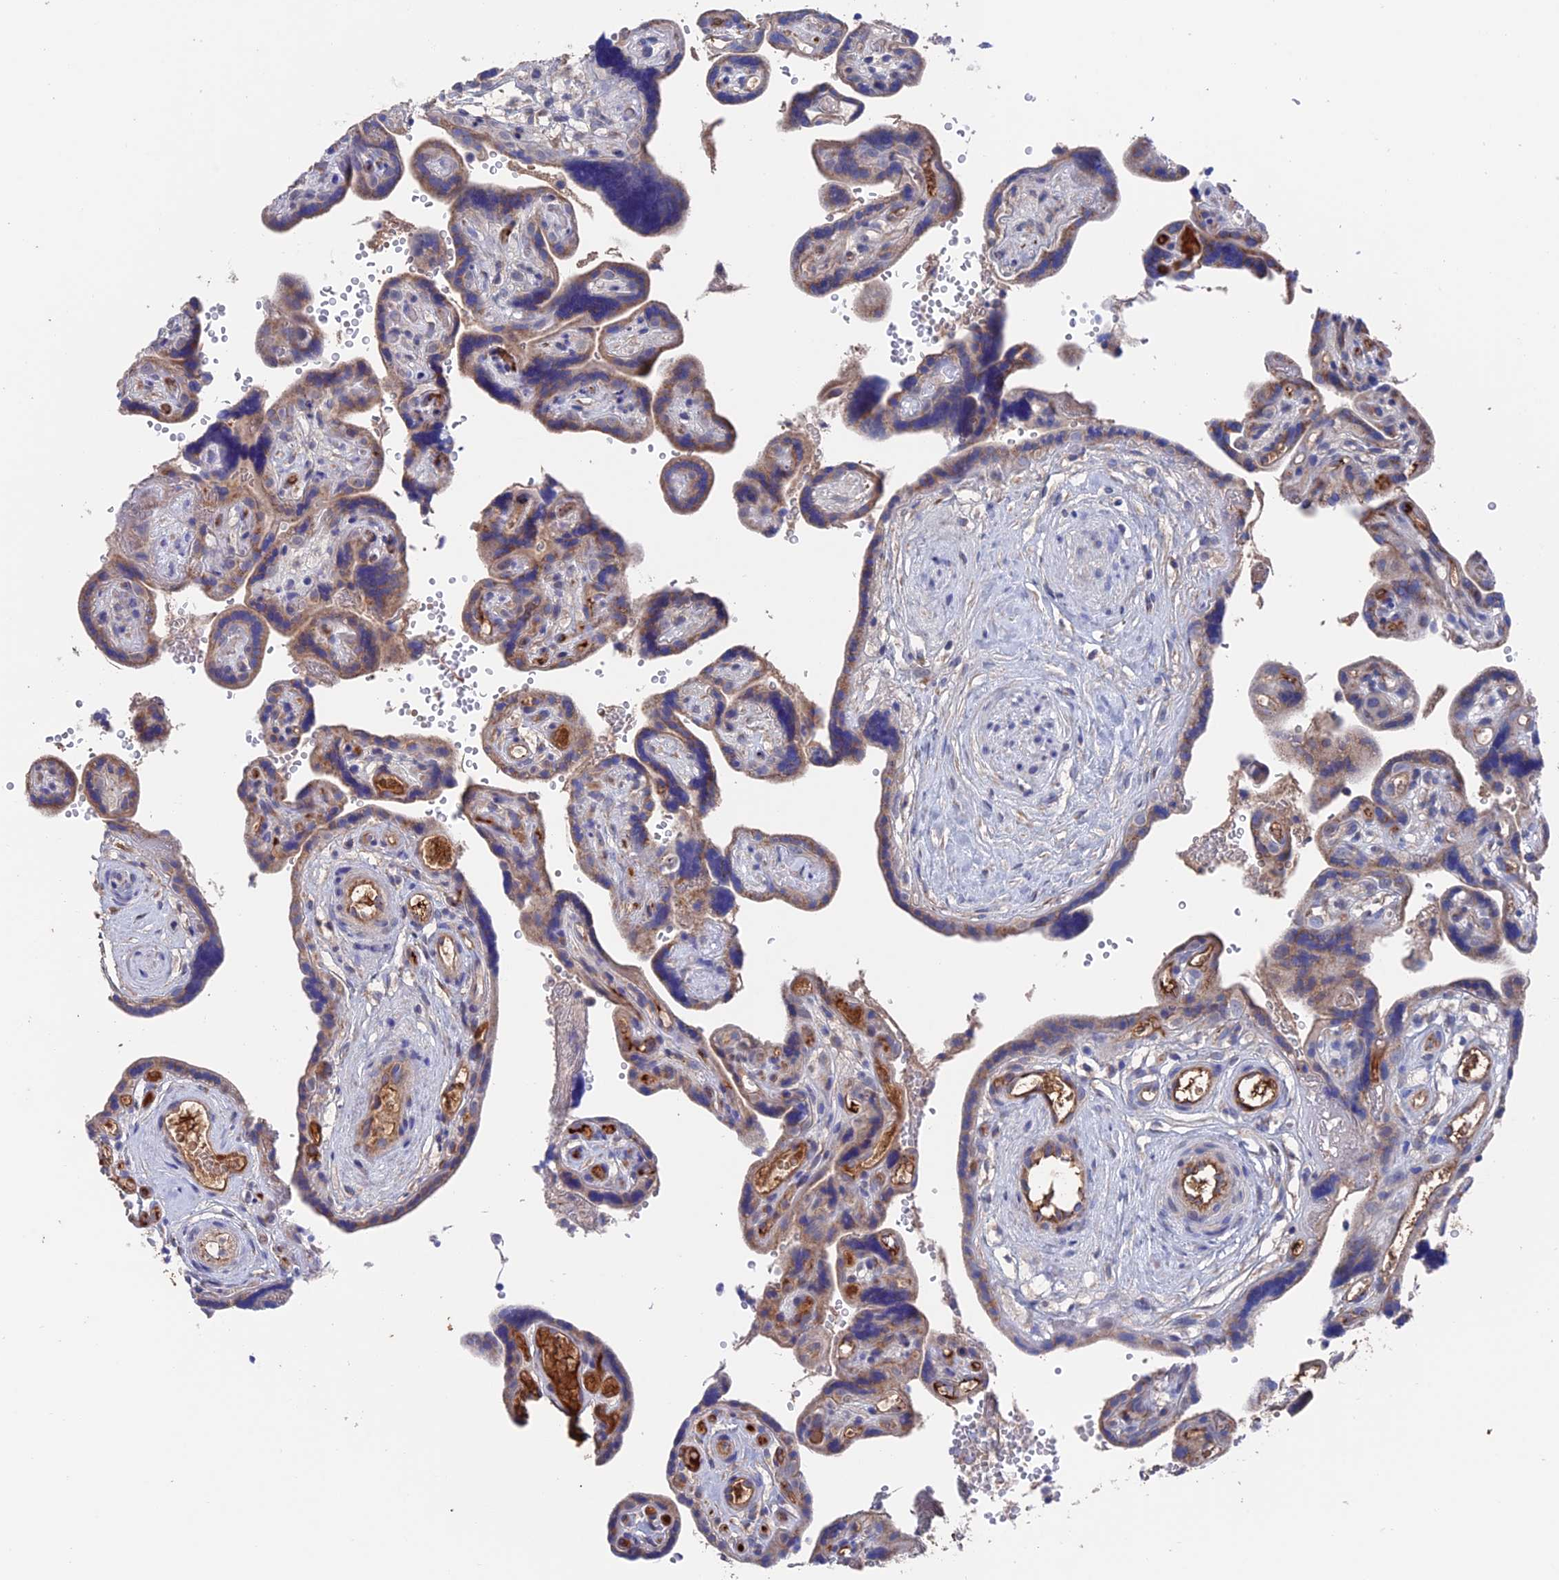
{"staining": {"intensity": "moderate", "quantity": ">75%", "location": "cytoplasmic/membranous"}, "tissue": "placenta", "cell_type": "Decidual cells", "image_type": "normal", "snomed": [{"axis": "morphology", "description": "Normal tissue, NOS"}, {"axis": "topography", "description": "Placenta"}], "caption": "Placenta stained with a brown dye displays moderate cytoplasmic/membranous positive expression in approximately >75% of decidual cells.", "gene": "HPF1", "patient": {"sex": "female", "age": 30}}